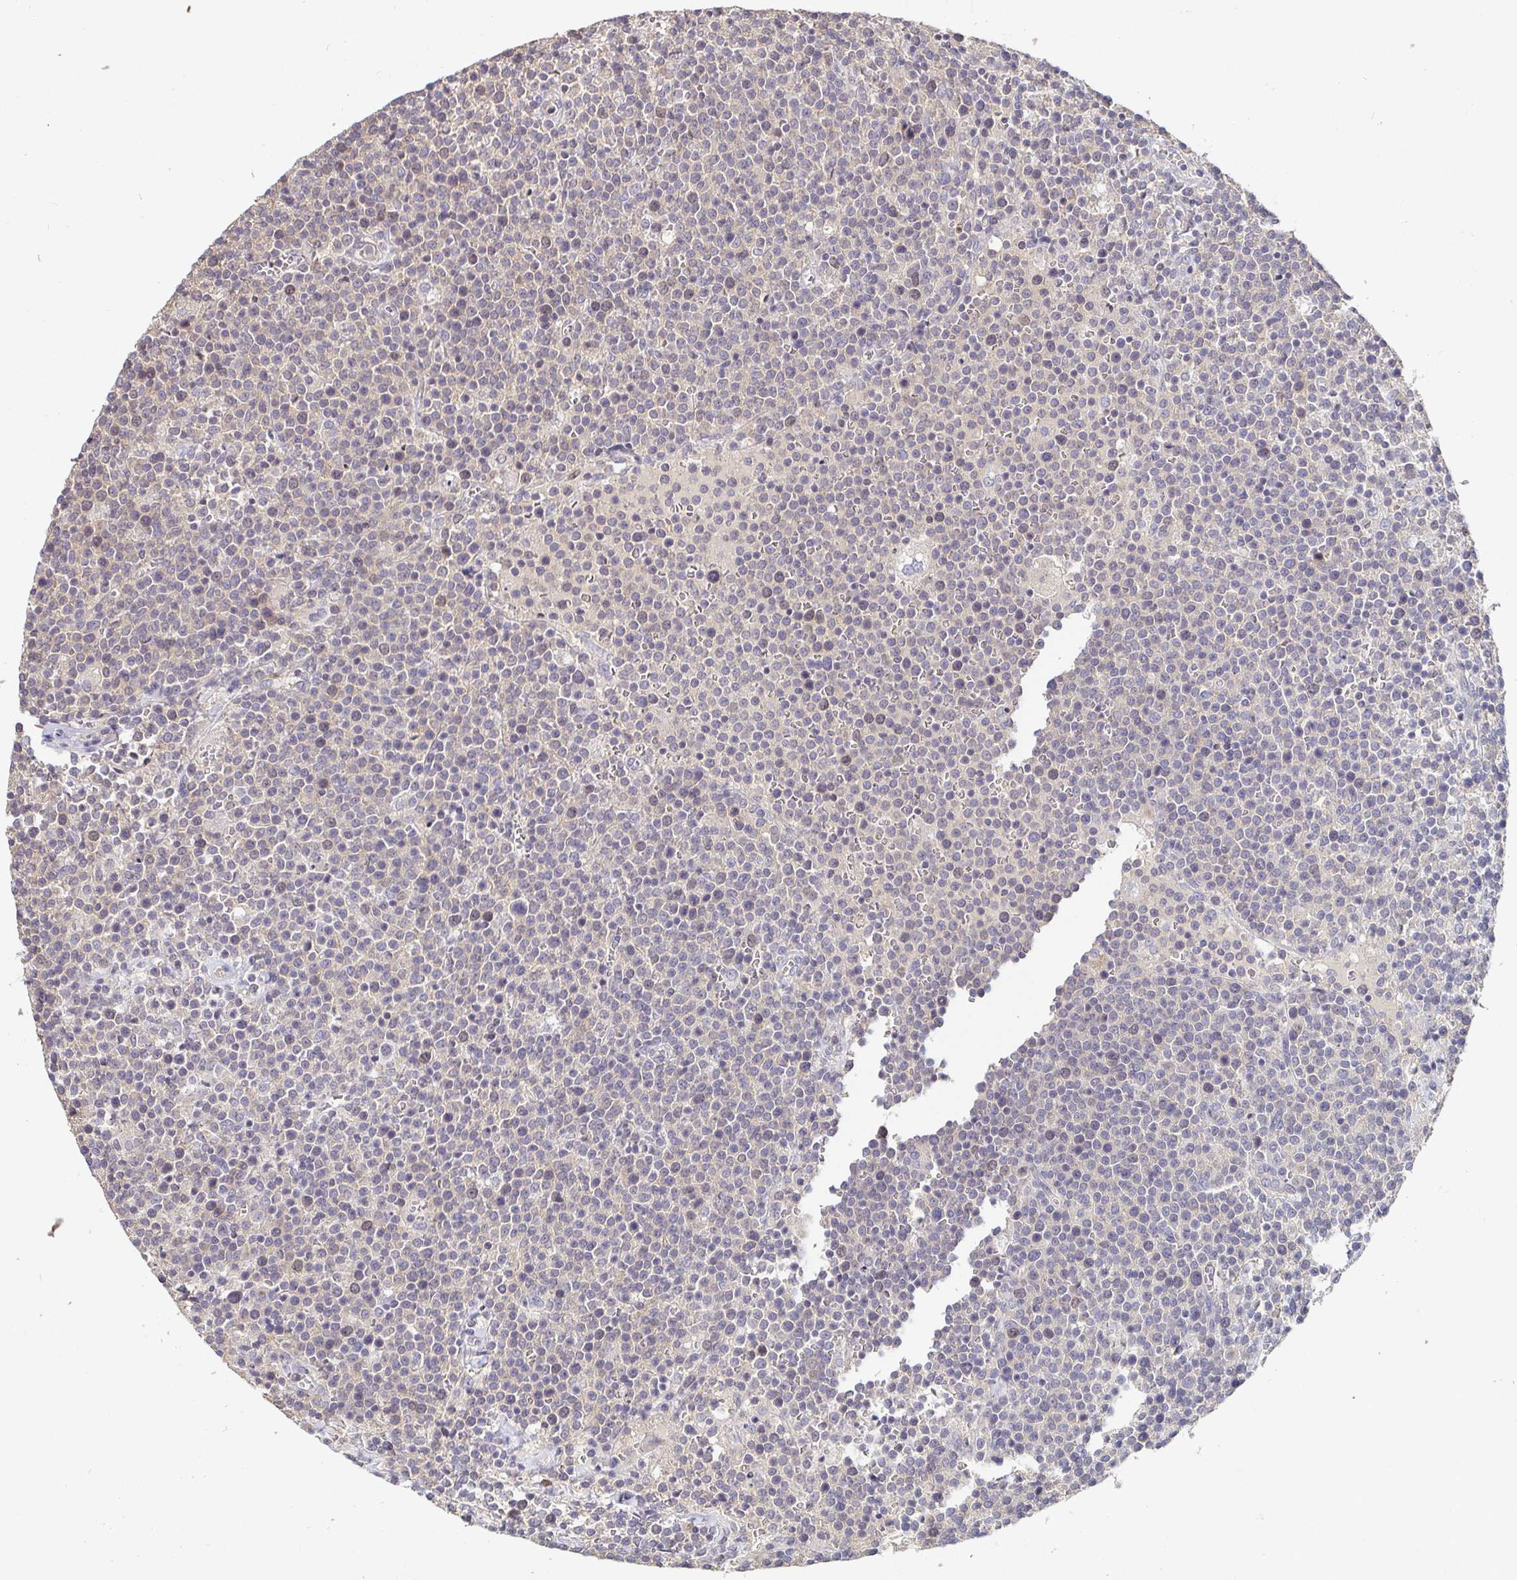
{"staining": {"intensity": "negative", "quantity": "none", "location": "none"}, "tissue": "lymphoma", "cell_type": "Tumor cells", "image_type": "cancer", "snomed": [{"axis": "morphology", "description": "Malignant lymphoma, non-Hodgkin's type, High grade"}, {"axis": "topography", "description": "Lymph node"}], "caption": "This is a photomicrograph of IHC staining of malignant lymphoma, non-Hodgkin's type (high-grade), which shows no staining in tumor cells. (DAB (3,3'-diaminobenzidine) IHC with hematoxylin counter stain).", "gene": "ANLN", "patient": {"sex": "male", "age": 61}}